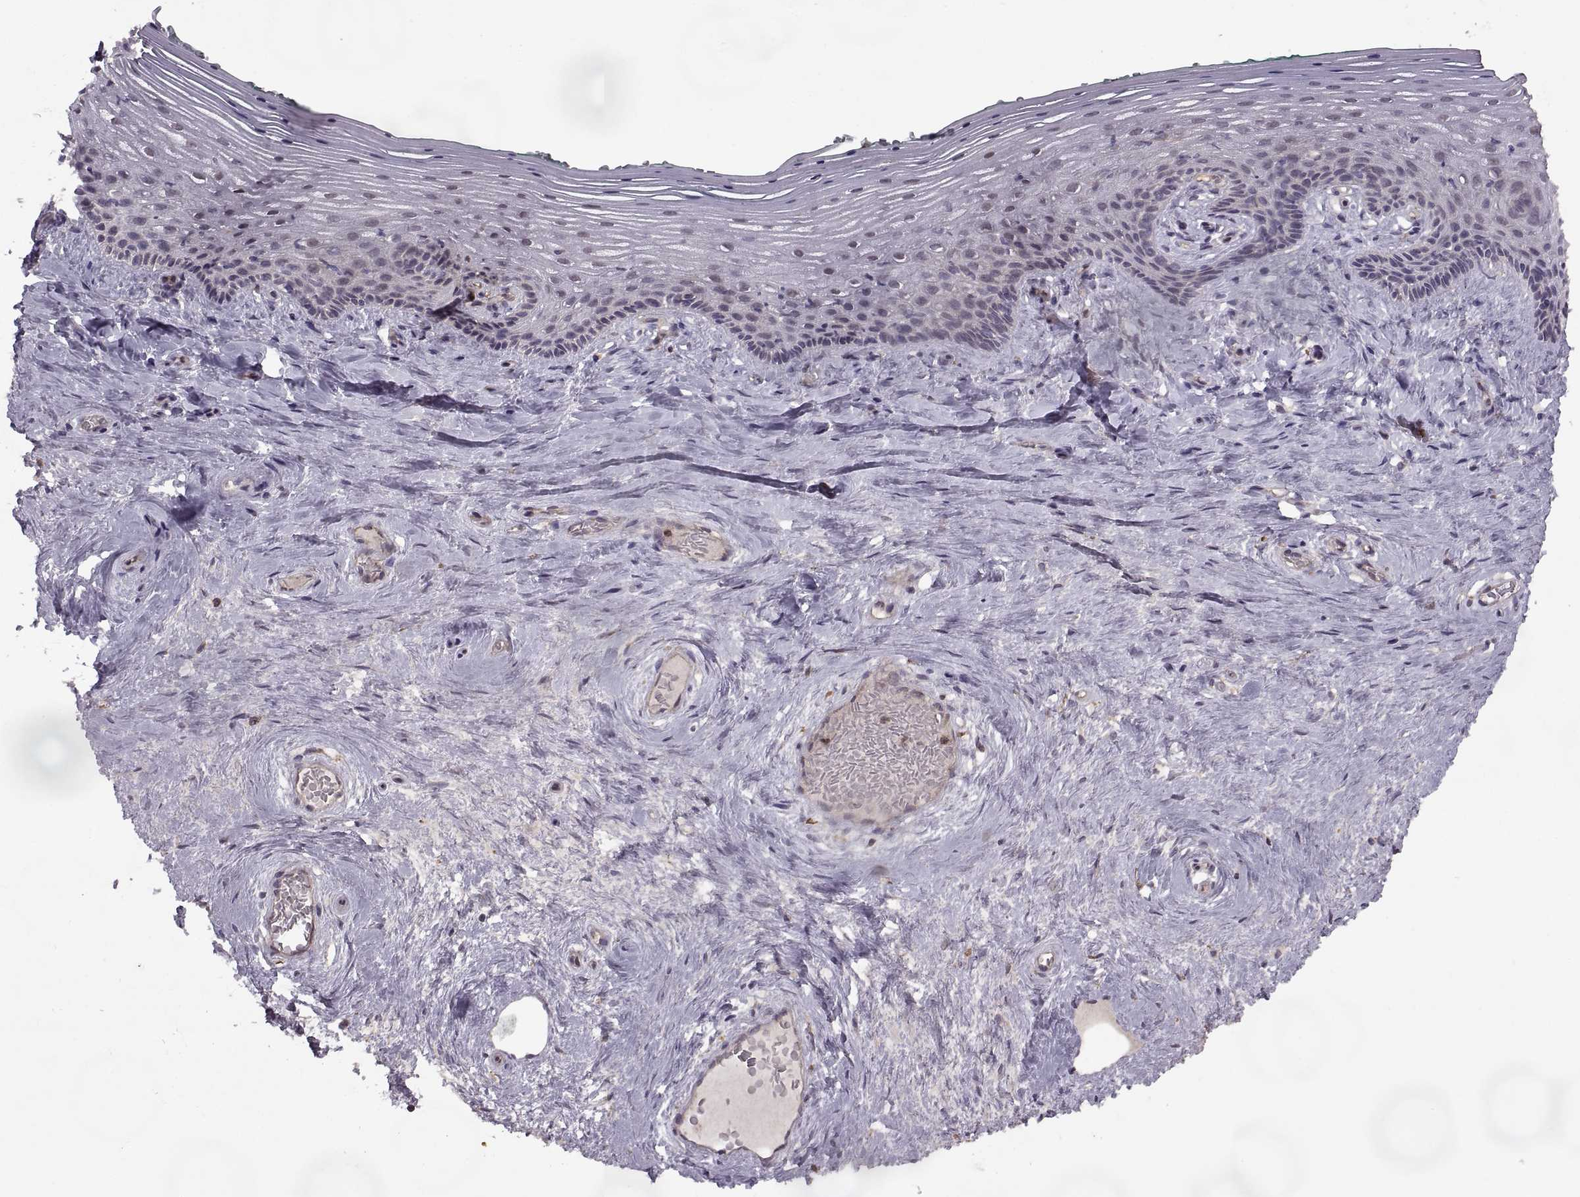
{"staining": {"intensity": "negative", "quantity": "none", "location": "none"}, "tissue": "vagina", "cell_type": "Squamous epithelial cells", "image_type": "normal", "snomed": [{"axis": "morphology", "description": "Normal tissue, NOS"}, {"axis": "topography", "description": "Vagina"}], "caption": "Unremarkable vagina was stained to show a protein in brown. There is no significant staining in squamous epithelial cells. The staining was performed using DAB (3,3'-diaminobenzidine) to visualize the protein expression in brown, while the nuclei were stained in blue with hematoxylin (Magnification: 20x).", "gene": "PIERCE1", "patient": {"sex": "female", "age": 45}}